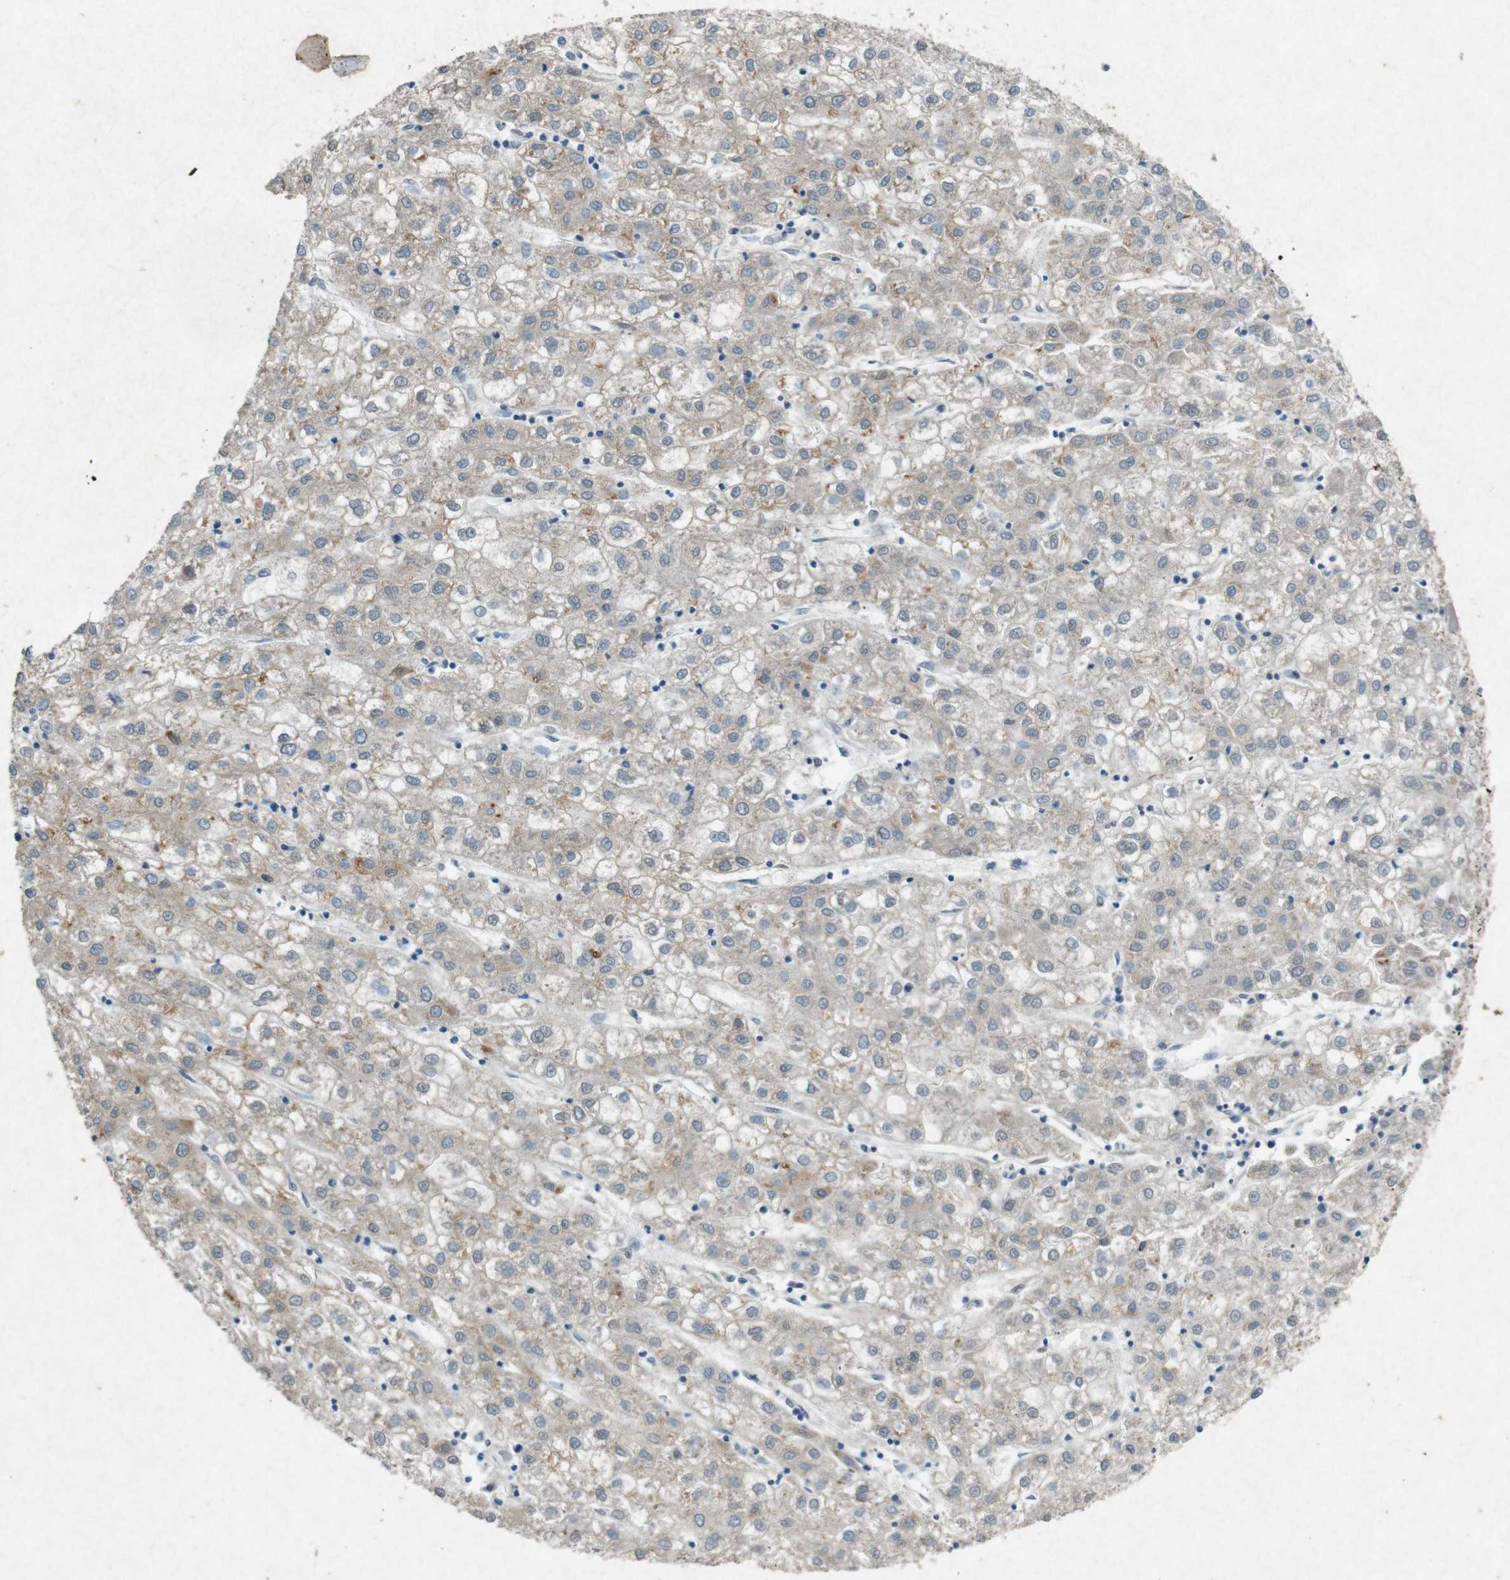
{"staining": {"intensity": "weak", "quantity": "<25%", "location": "cytoplasmic/membranous"}, "tissue": "liver cancer", "cell_type": "Tumor cells", "image_type": "cancer", "snomed": [{"axis": "morphology", "description": "Carcinoma, Hepatocellular, NOS"}, {"axis": "topography", "description": "Liver"}], "caption": "Tumor cells are negative for protein expression in human liver cancer (hepatocellular carcinoma). (Stains: DAB (3,3'-diaminobenzidine) IHC with hematoxylin counter stain, Microscopy: brightfield microscopy at high magnification).", "gene": "STBD1", "patient": {"sex": "male", "age": 72}}